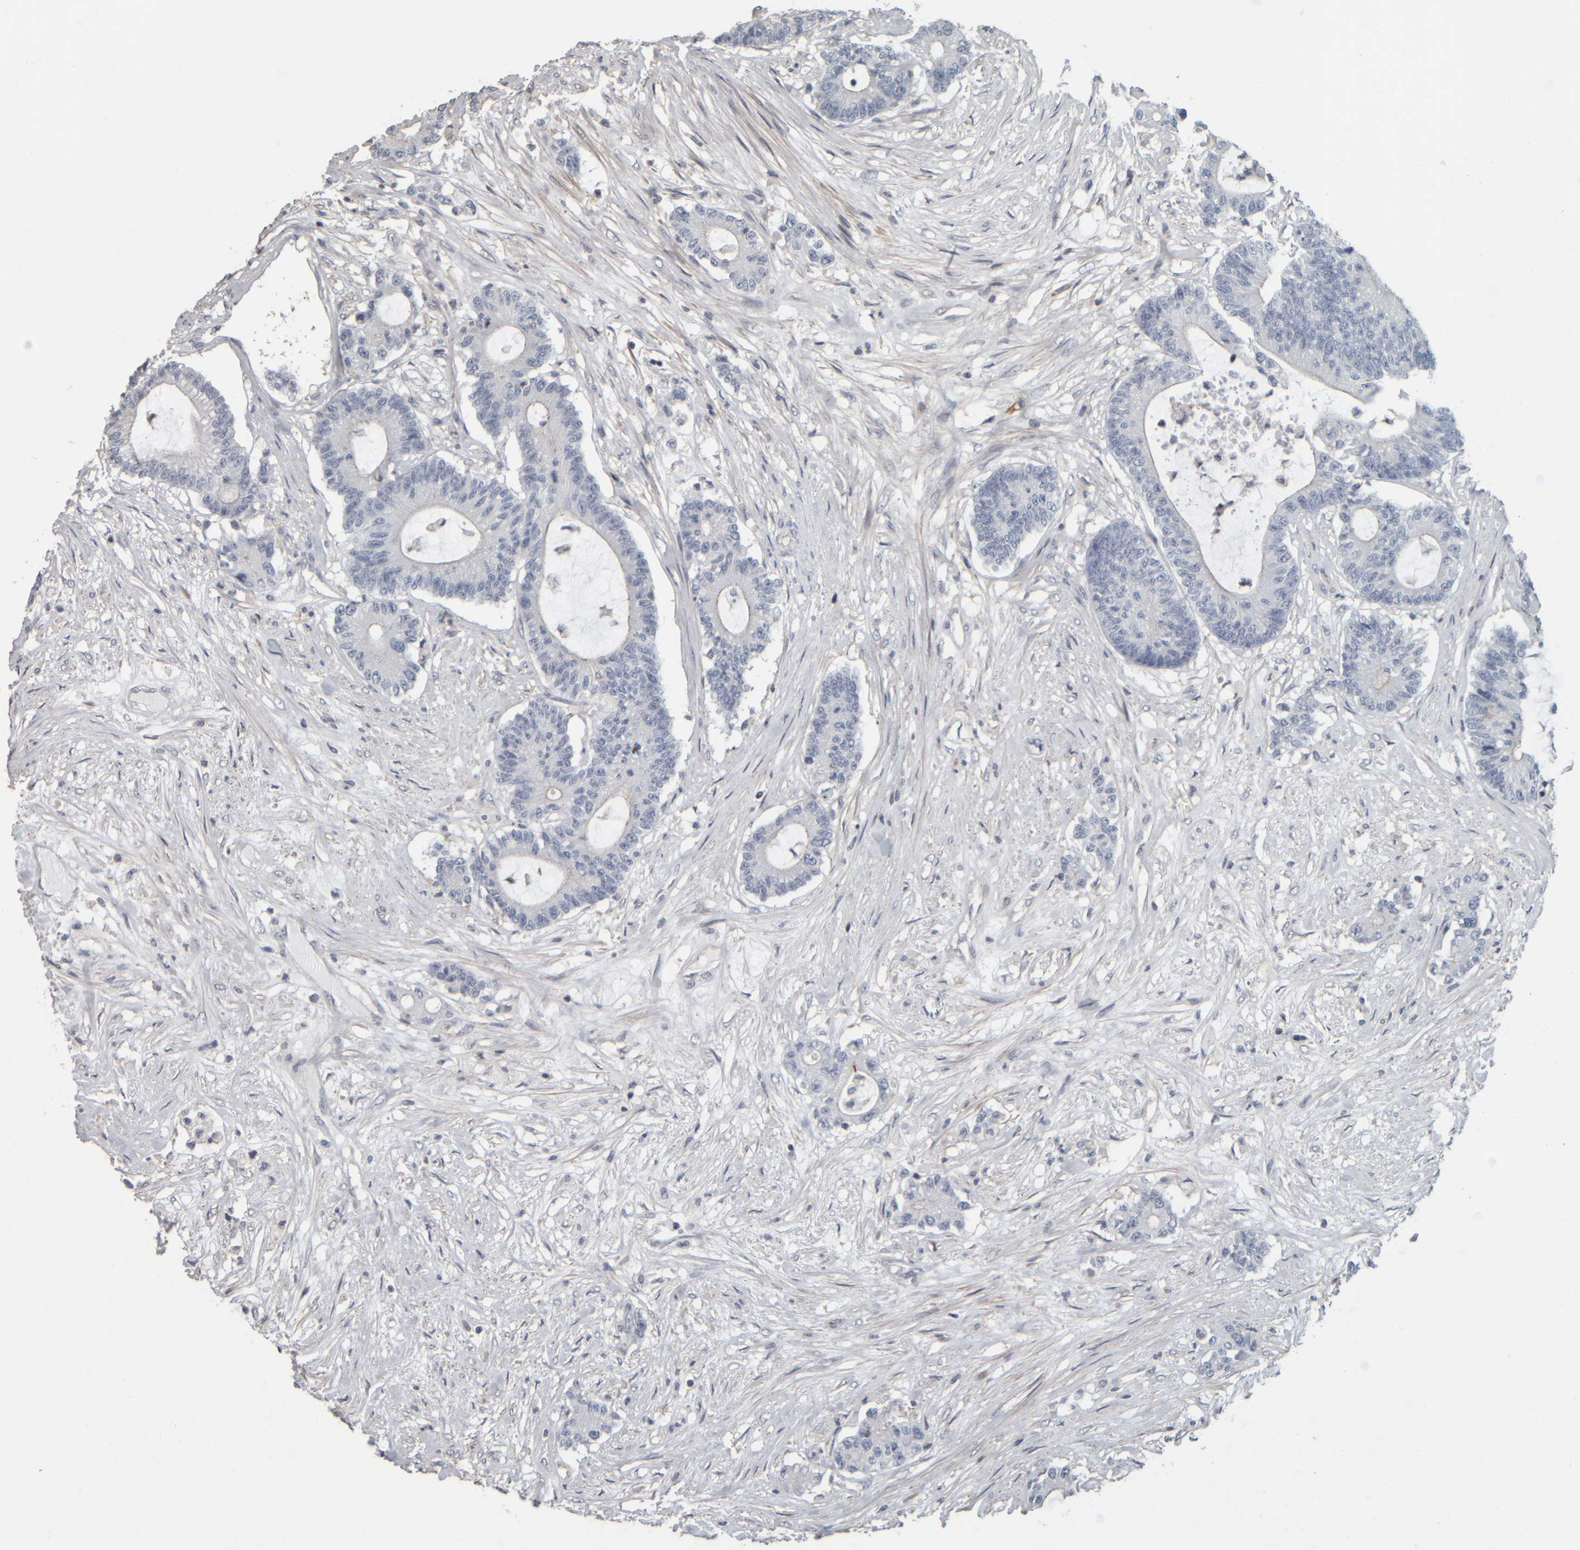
{"staining": {"intensity": "negative", "quantity": "none", "location": "none"}, "tissue": "colorectal cancer", "cell_type": "Tumor cells", "image_type": "cancer", "snomed": [{"axis": "morphology", "description": "Adenocarcinoma, NOS"}, {"axis": "topography", "description": "Colon"}], "caption": "Image shows no significant protein positivity in tumor cells of adenocarcinoma (colorectal).", "gene": "CAVIN4", "patient": {"sex": "female", "age": 84}}